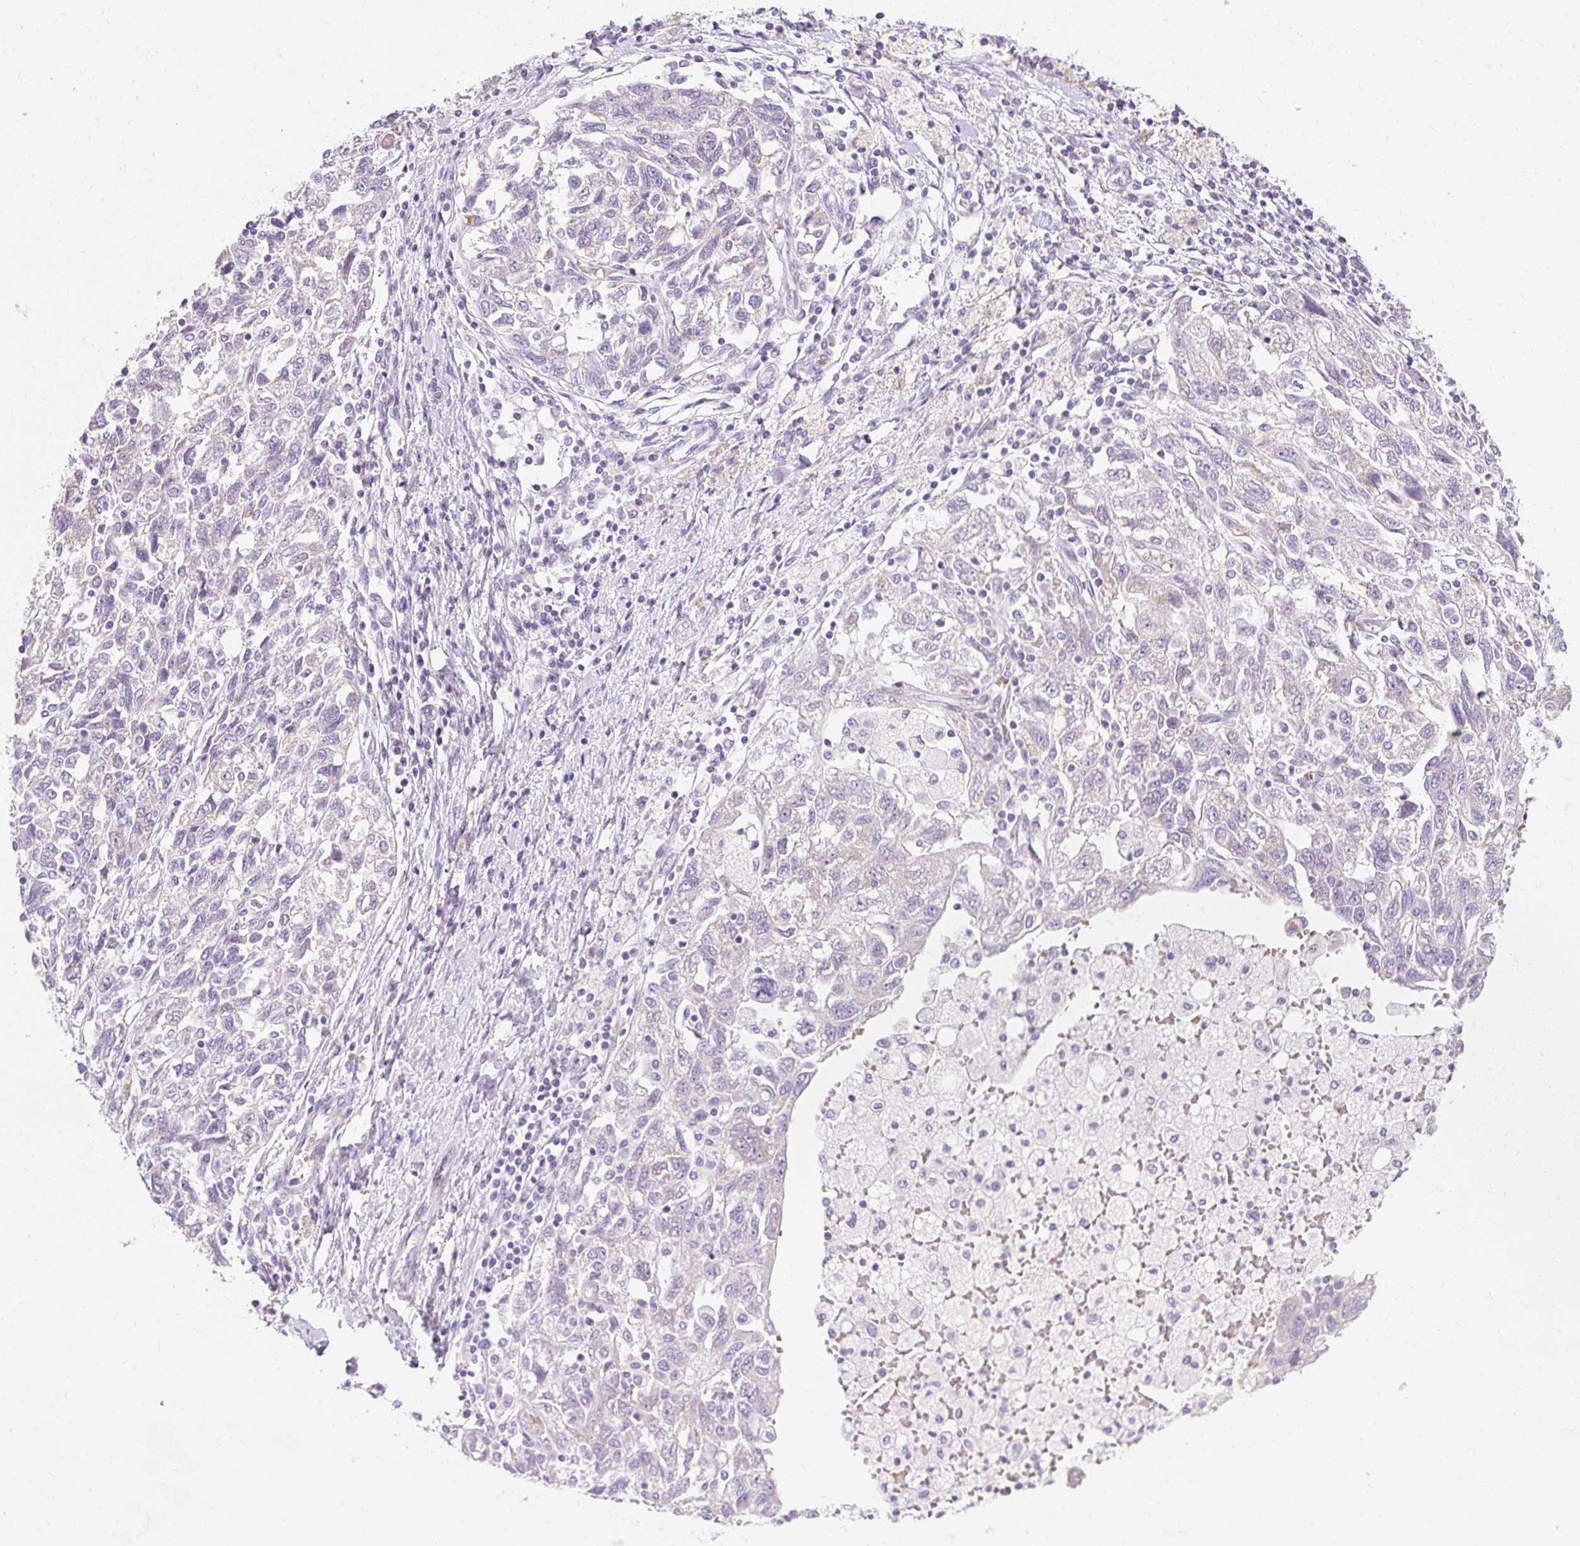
{"staining": {"intensity": "negative", "quantity": "none", "location": "none"}, "tissue": "ovarian cancer", "cell_type": "Tumor cells", "image_type": "cancer", "snomed": [{"axis": "morphology", "description": "Carcinoma, NOS"}, {"axis": "morphology", "description": "Cystadenocarcinoma, serous, NOS"}, {"axis": "topography", "description": "Ovary"}], "caption": "Histopathology image shows no significant protein positivity in tumor cells of serous cystadenocarcinoma (ovarian).", "gene": "DTX4", "patient": {"sex": "female", "age": 69}}